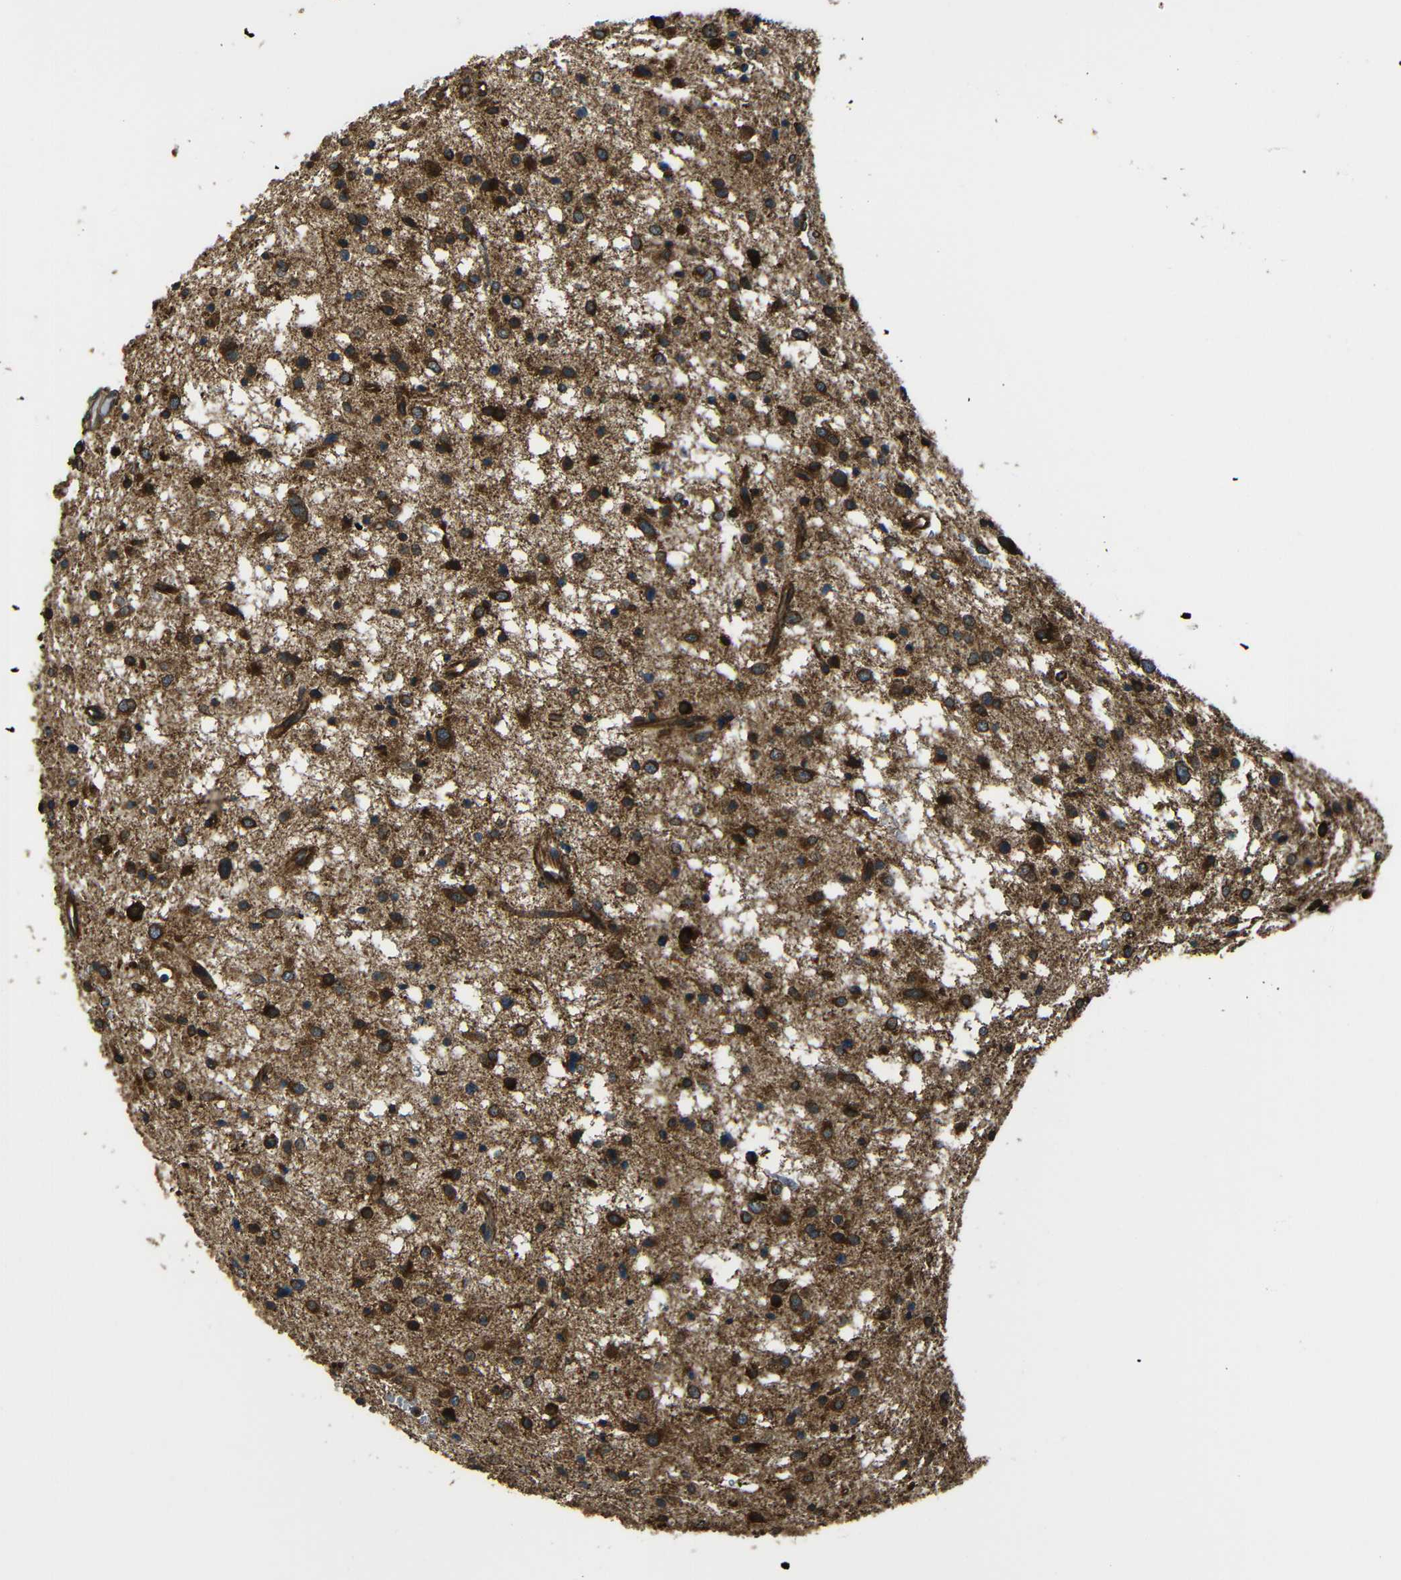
{"staining": {"intensity": "strong", "quantity": ">75%", "location": "cytoplasmic/membranous"}, "tissue": "glioma", "cell_type": "Tumor cells", "image_type": "cancer", "snomed": [{"axis": "morphology", "description": "Glioma, malignant, Low grade"}, {"axis": "topography", "description": "Brain"}], "caption": "Protein staining of low-grade glioma (malignant) tissue displays strong cytoplasmic/membranous positivity in about >75% of tumor cells.", "gene": "VAPB", "patient": {"sex": "female", "age": 37}}